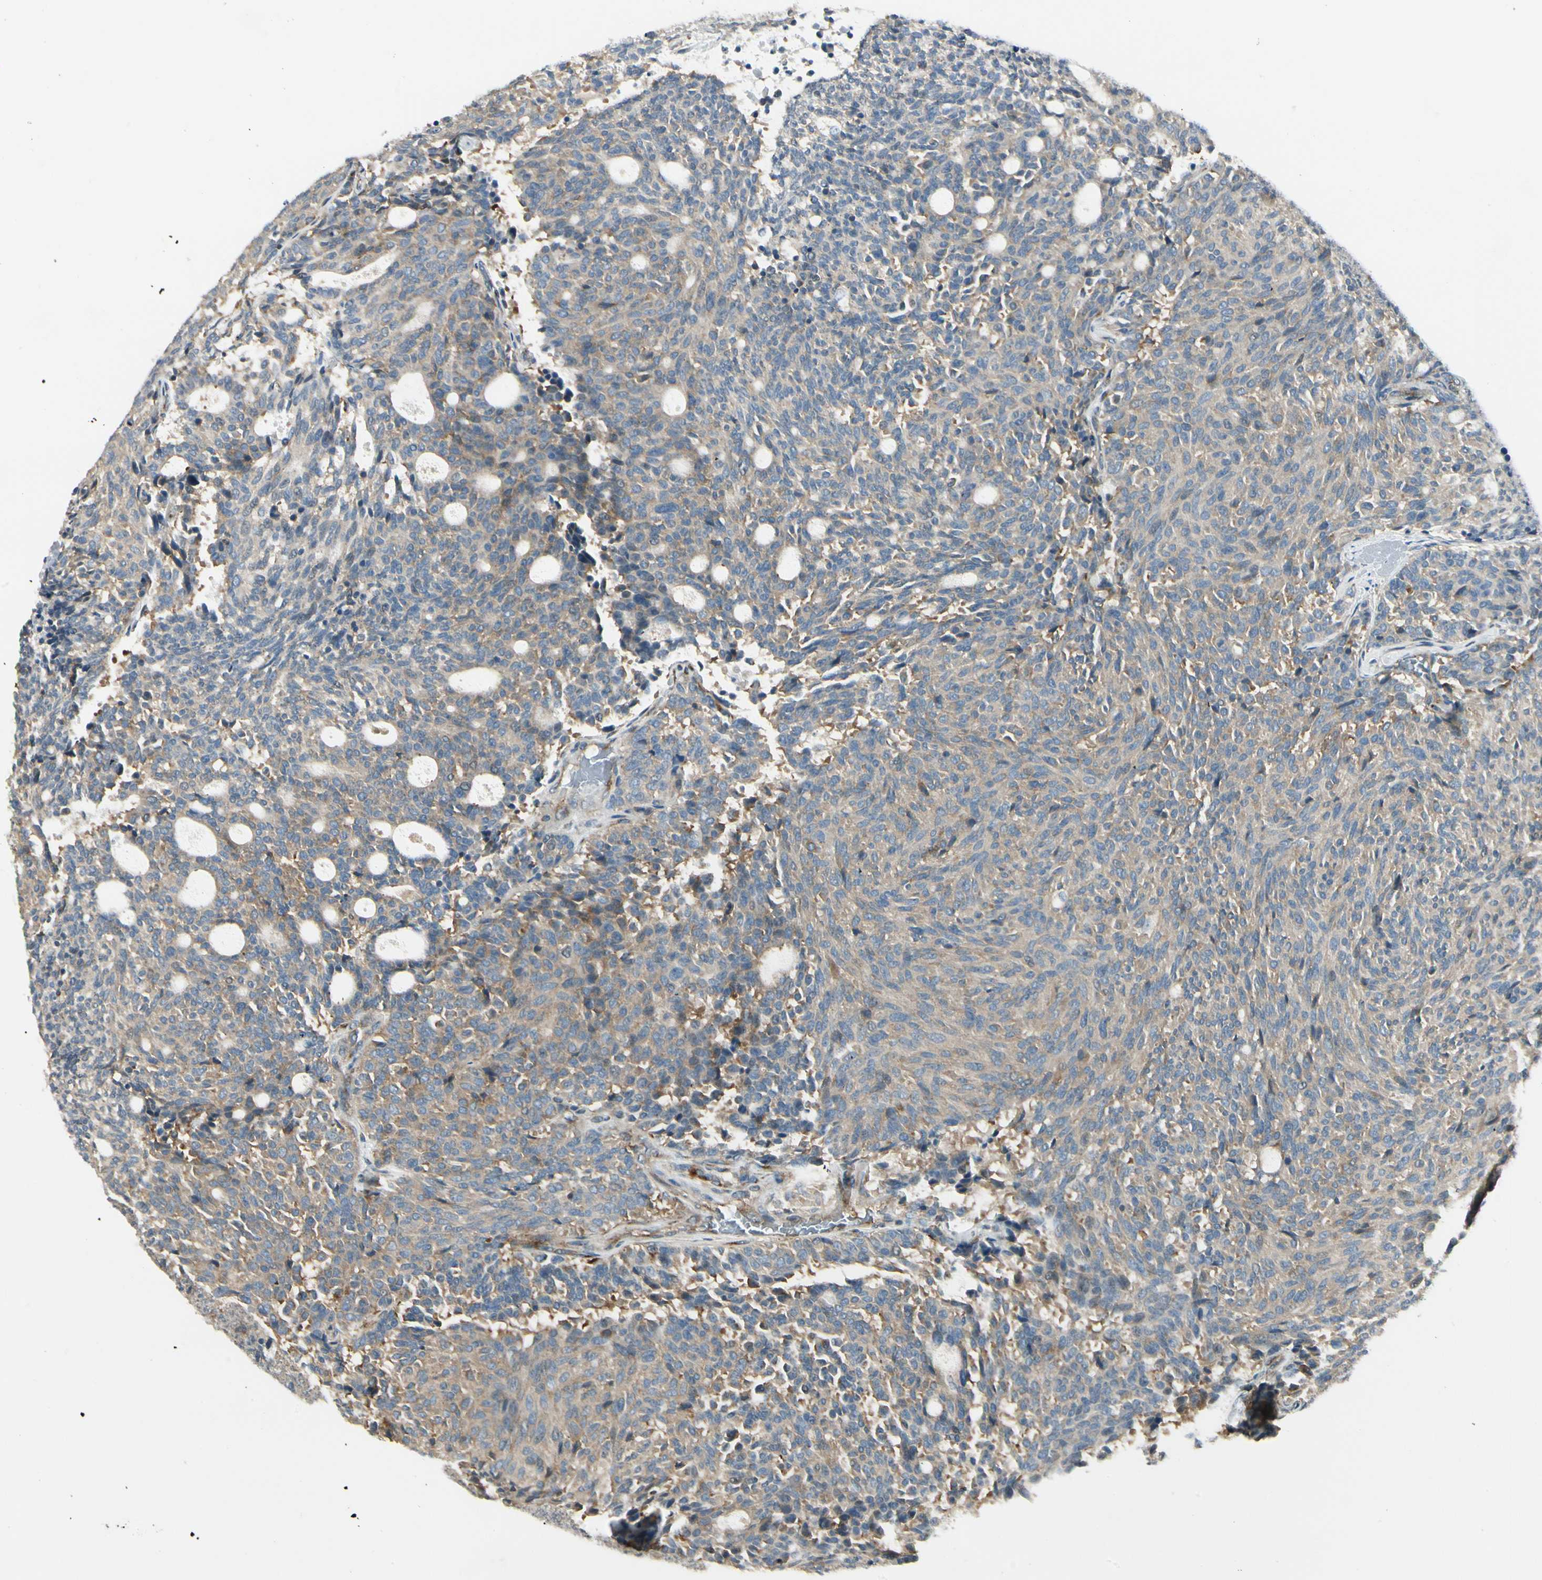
{"staining": {"intensity": "weak", "quantity": ">75%", "location": "cytoplasmic/membranous"}, "tissue": "carcinoid", "cell_type": "Tumor cells", "image_type": "cancer", "snomed": [{"axis": "morphology", "description": "Carcinoid, malignant, NOS"}, {"axis": "topography", "description": "Pancreas"}], "caption": "This micrograph reveals IHC staining of human malignant carcinoid, with low weak cytoplasmic/membranous staining in approximately >75% of tumor cells.", "gene": "MANSC1", "patient": {"sex": "female", "age": 54}}